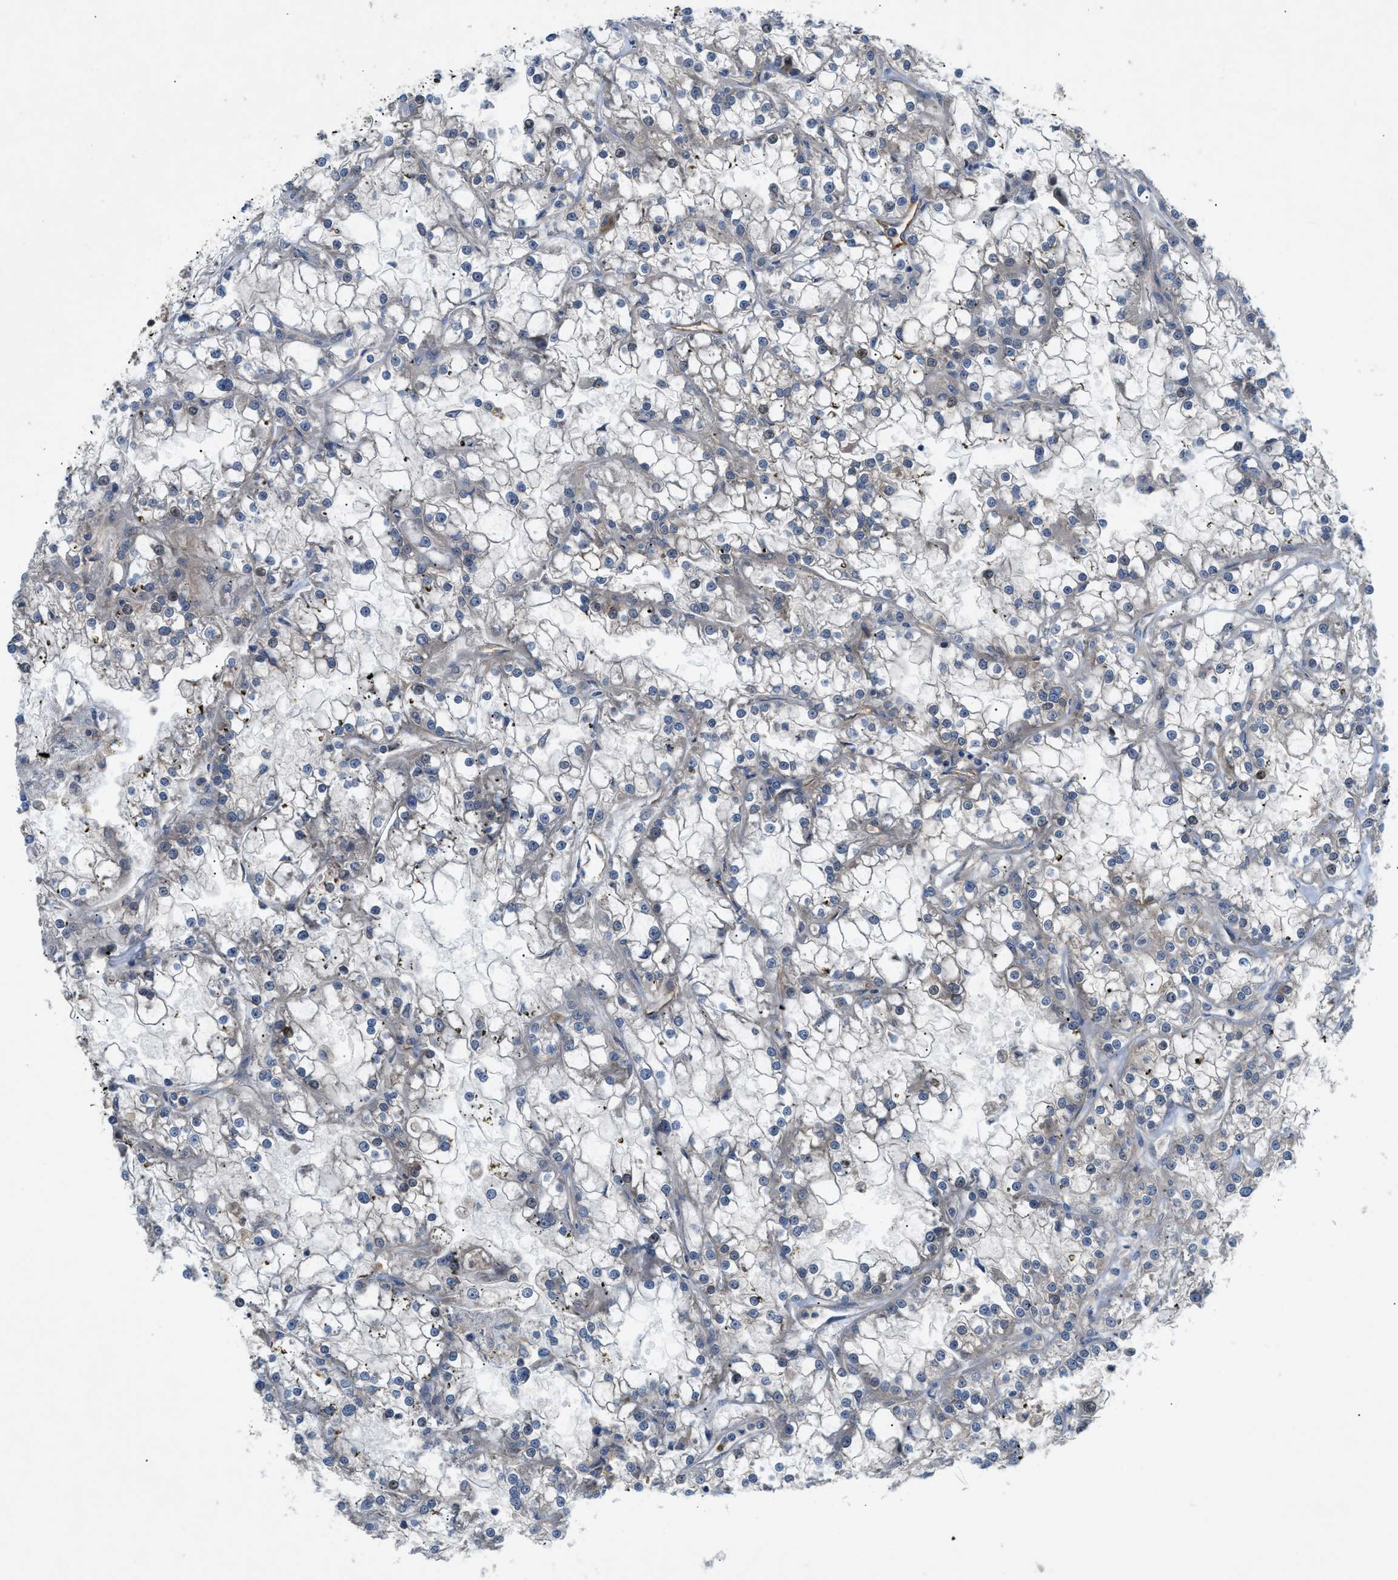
{"staining": {"intensity": "negative", "quantity": "none", "location": "none"}, "tissue": "renal cancer", "cell_type": "Tumor cells", "image_type": "cancer", "snomed": [{"axis": "morphology", "description": "Adenocarcinoma, NOS"}, {"axis": "topography", "description": "Kidney"}], "caption": "IHC micrograph of neoplastic tissue: adenocarcinoma (renal) stained with DAB exhibits no significant protein positivity in tumor cells.", "gene": "TRAK2", "patient": {"sex": "female", "age": 52}}